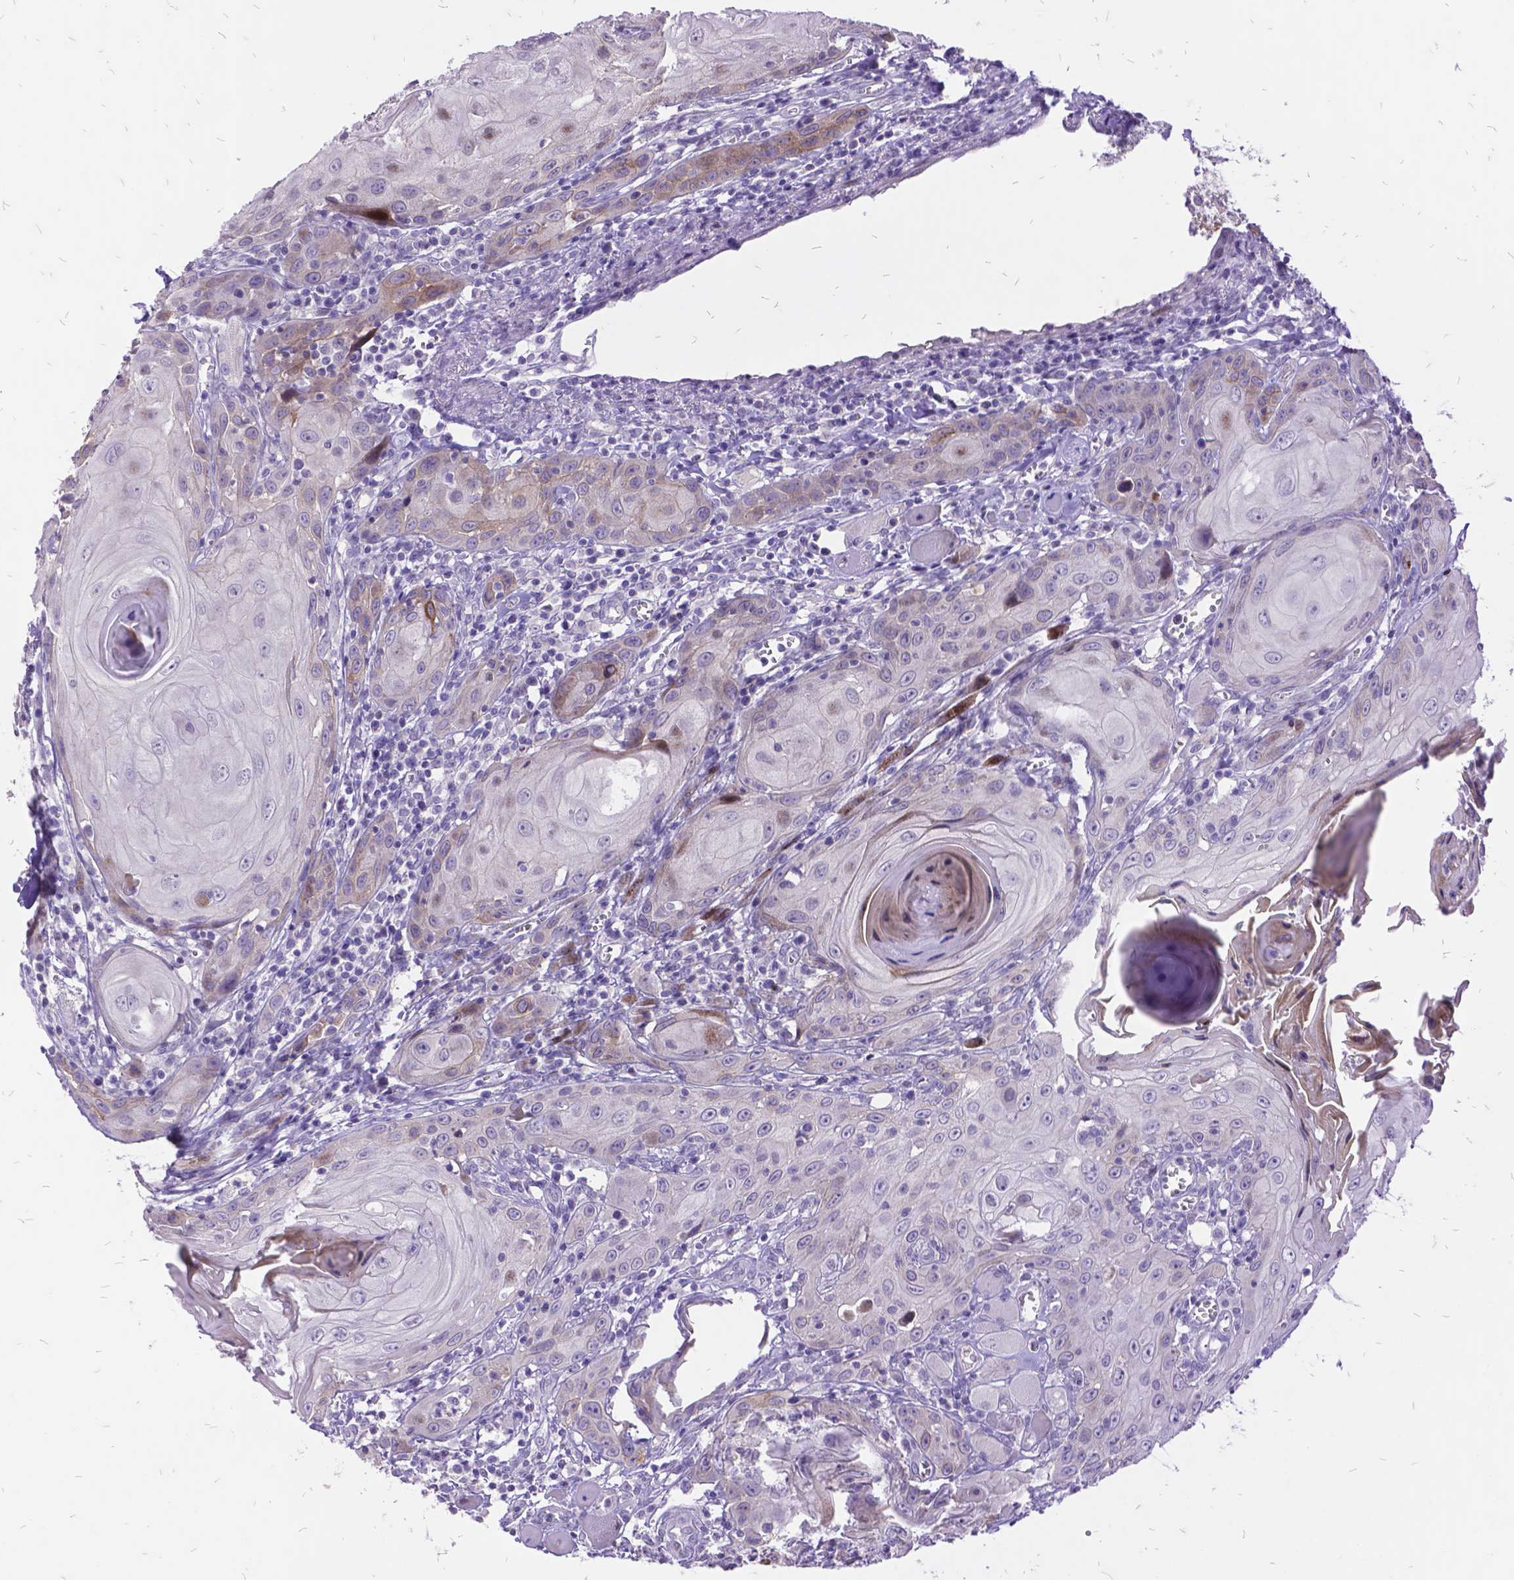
{"staining": {"intensity": "weak", "quantity": "25%-75%", "location": "cytoplasmic/membranous"}, "tissue": "head and neck cancer", "cell_type": "Tumor cells", "image_type": "cancer", "snomed": [{"axis": "morphology", "description": "Squamous cell carcinoma, NOS"}, {"axis": "topography", "description": "Head-Neck"}], "caption": "The immunohistochemical stain shows weak cytoplasmic/membranous staining in tumor cells of head and neck squamous cell carcinoma tissue.", "gene": "ITGB6", "patient": {"sex": "female", "age": 80}}